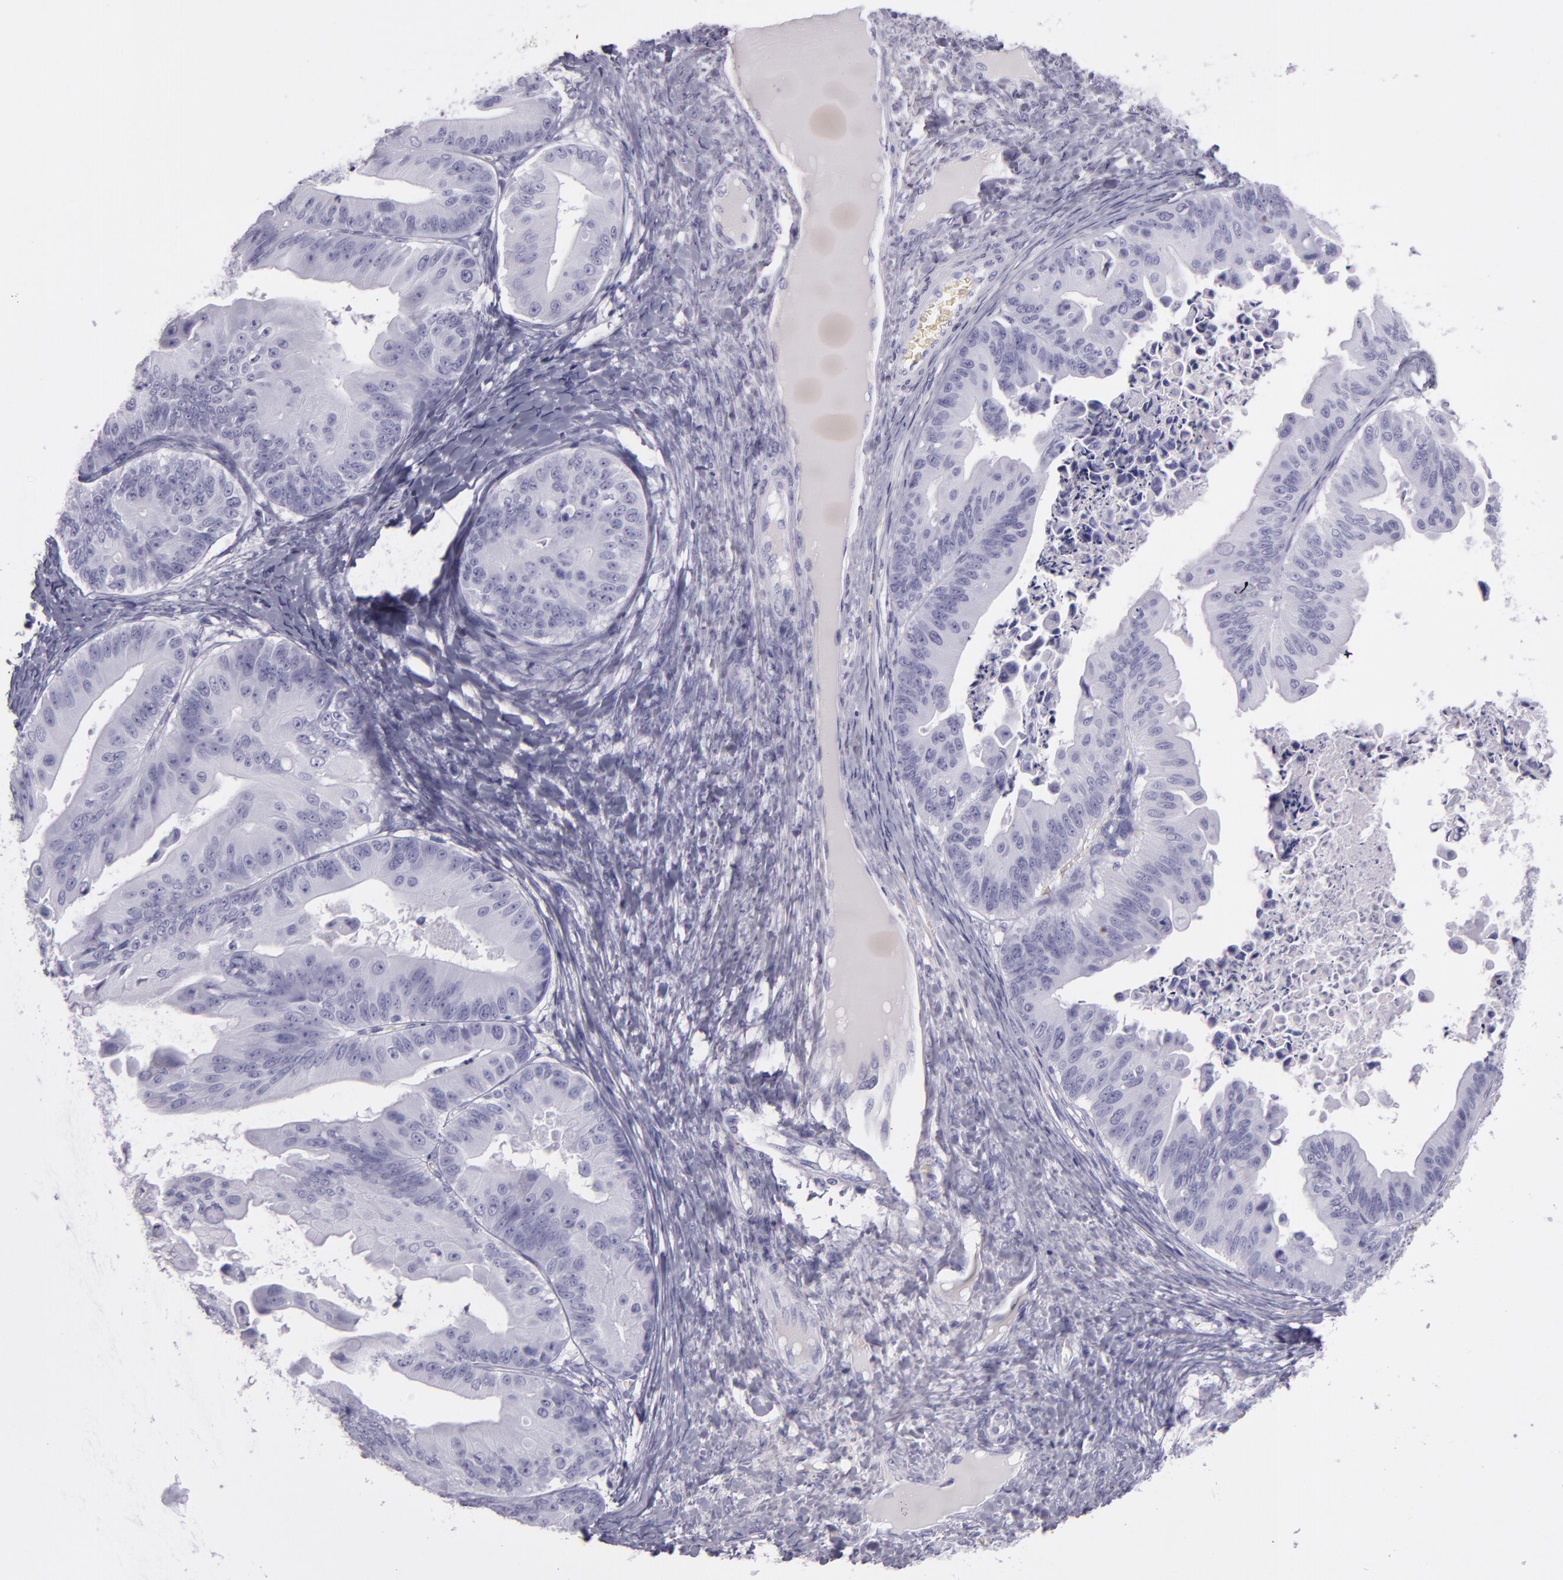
{"staining": {"intensity": "negative", "quantity": "none", "location": "none"}, "tissue": "ovarian cancer", "cell_type": "Tumor cells", "image_type": "cancer", "snomed": [{"axis": "morphology", "description": "Cystadenocarcinoma, mucinous, NOS"}, {"axis": "topography", "description": "Ovary"}], "caption": "There is no significant staining in tumor cells of ovarian cancer.", "gene": "CR2", "patient": {"sex": "female", "age": 37}}